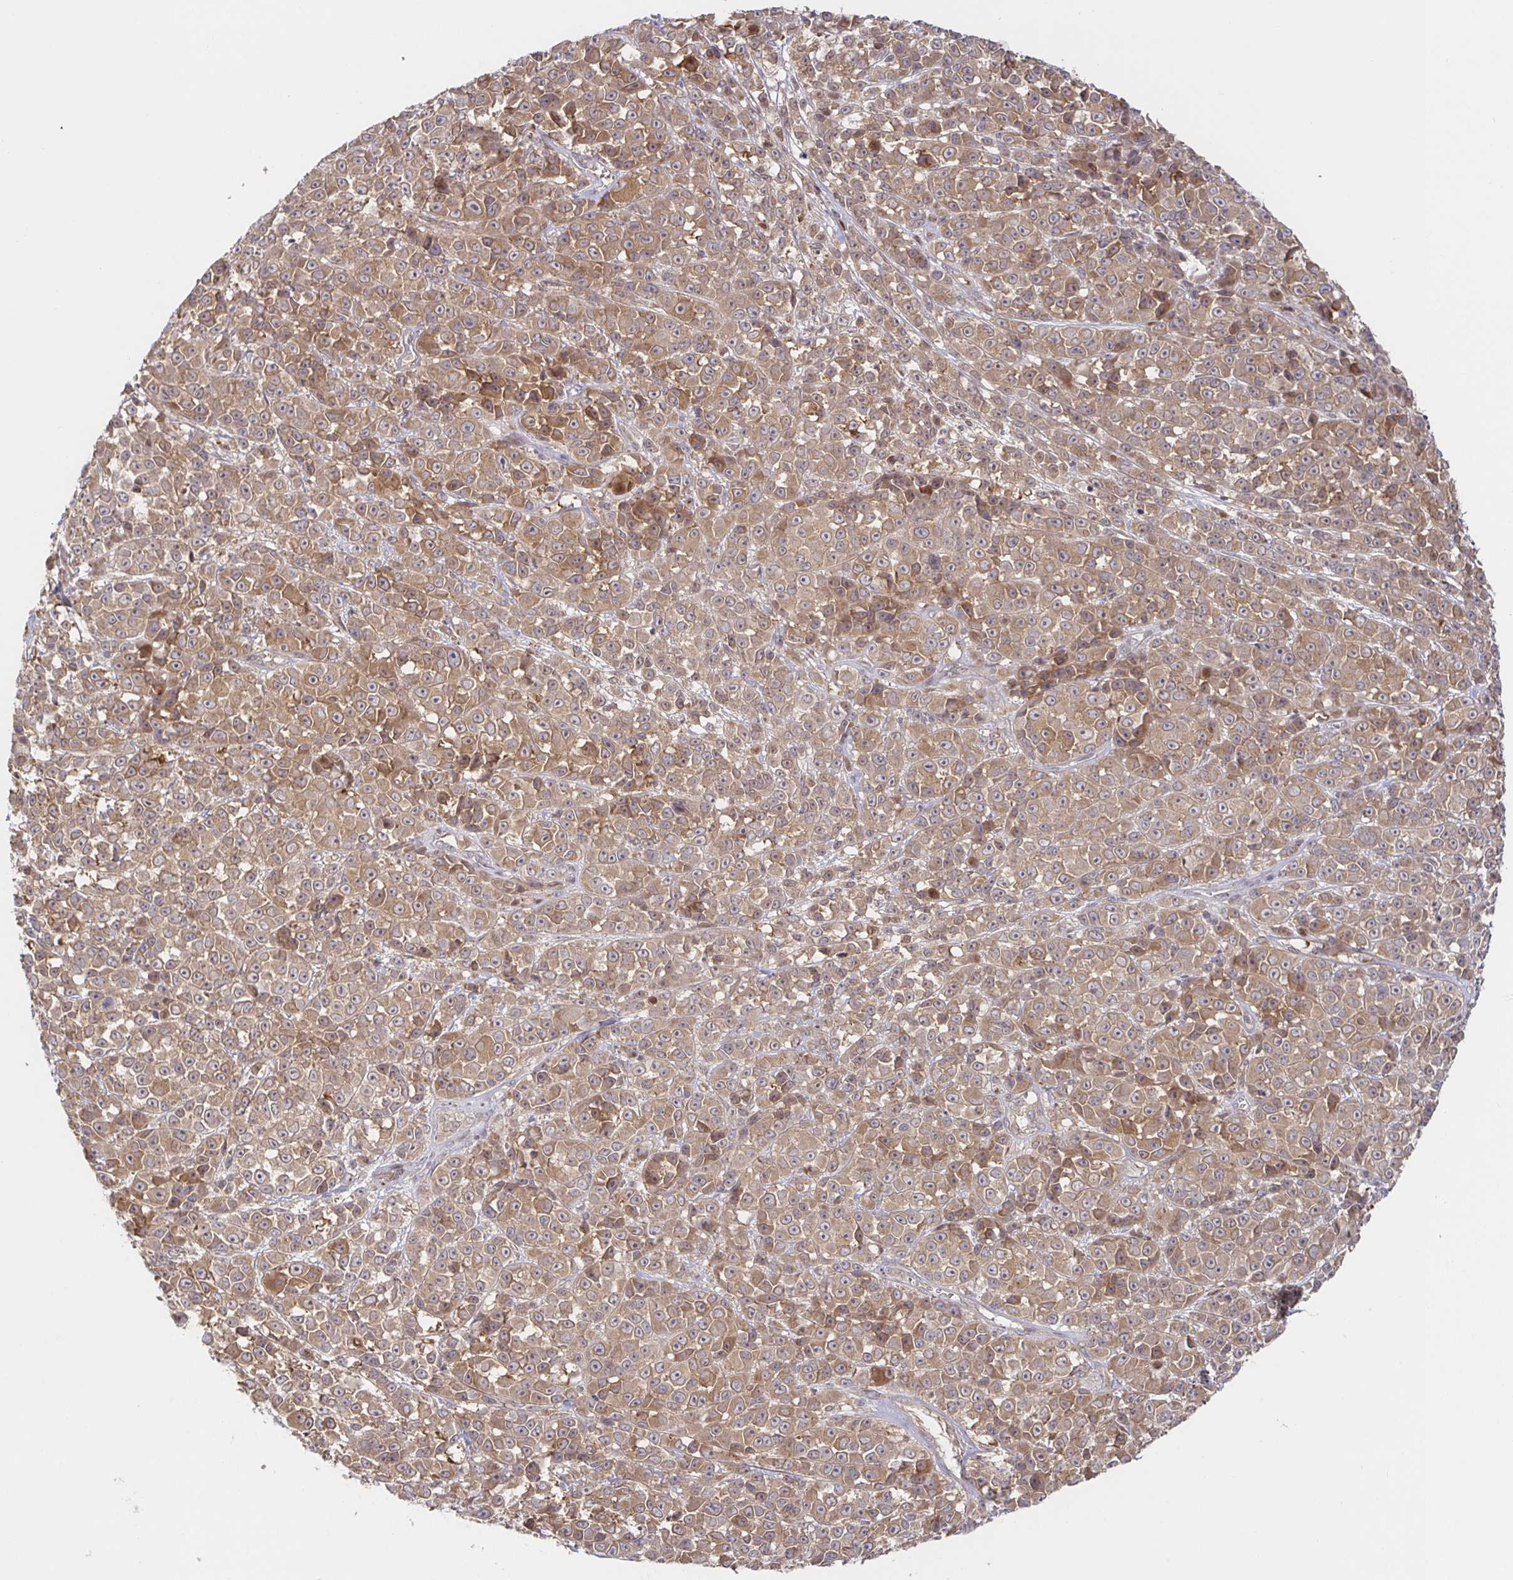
{"staining": {"intensity": "moderate", "quantity": ">75%", "location": "cytoplasmic/membranous"}, "tissue": "melanoma", "cell_type": "Tumor cells", "image_type": "cancer", "snomed": [{"axis": "morphology", "description": "Malignant melanoma, NOS"}, {"axis": "topography", "description": "Skin"}, {"axis": "topography", "description": "Skin of back"}], "caption": "This image demonstrates melanoma stained with IHC to label a protein in brown. The cytoplasmic/membranous of tumor cells show moderate positivity for the protein. Nuclei are counter-stained blue.", "gene": "AACS", "patient": {"sex": "male", "age": 91}}